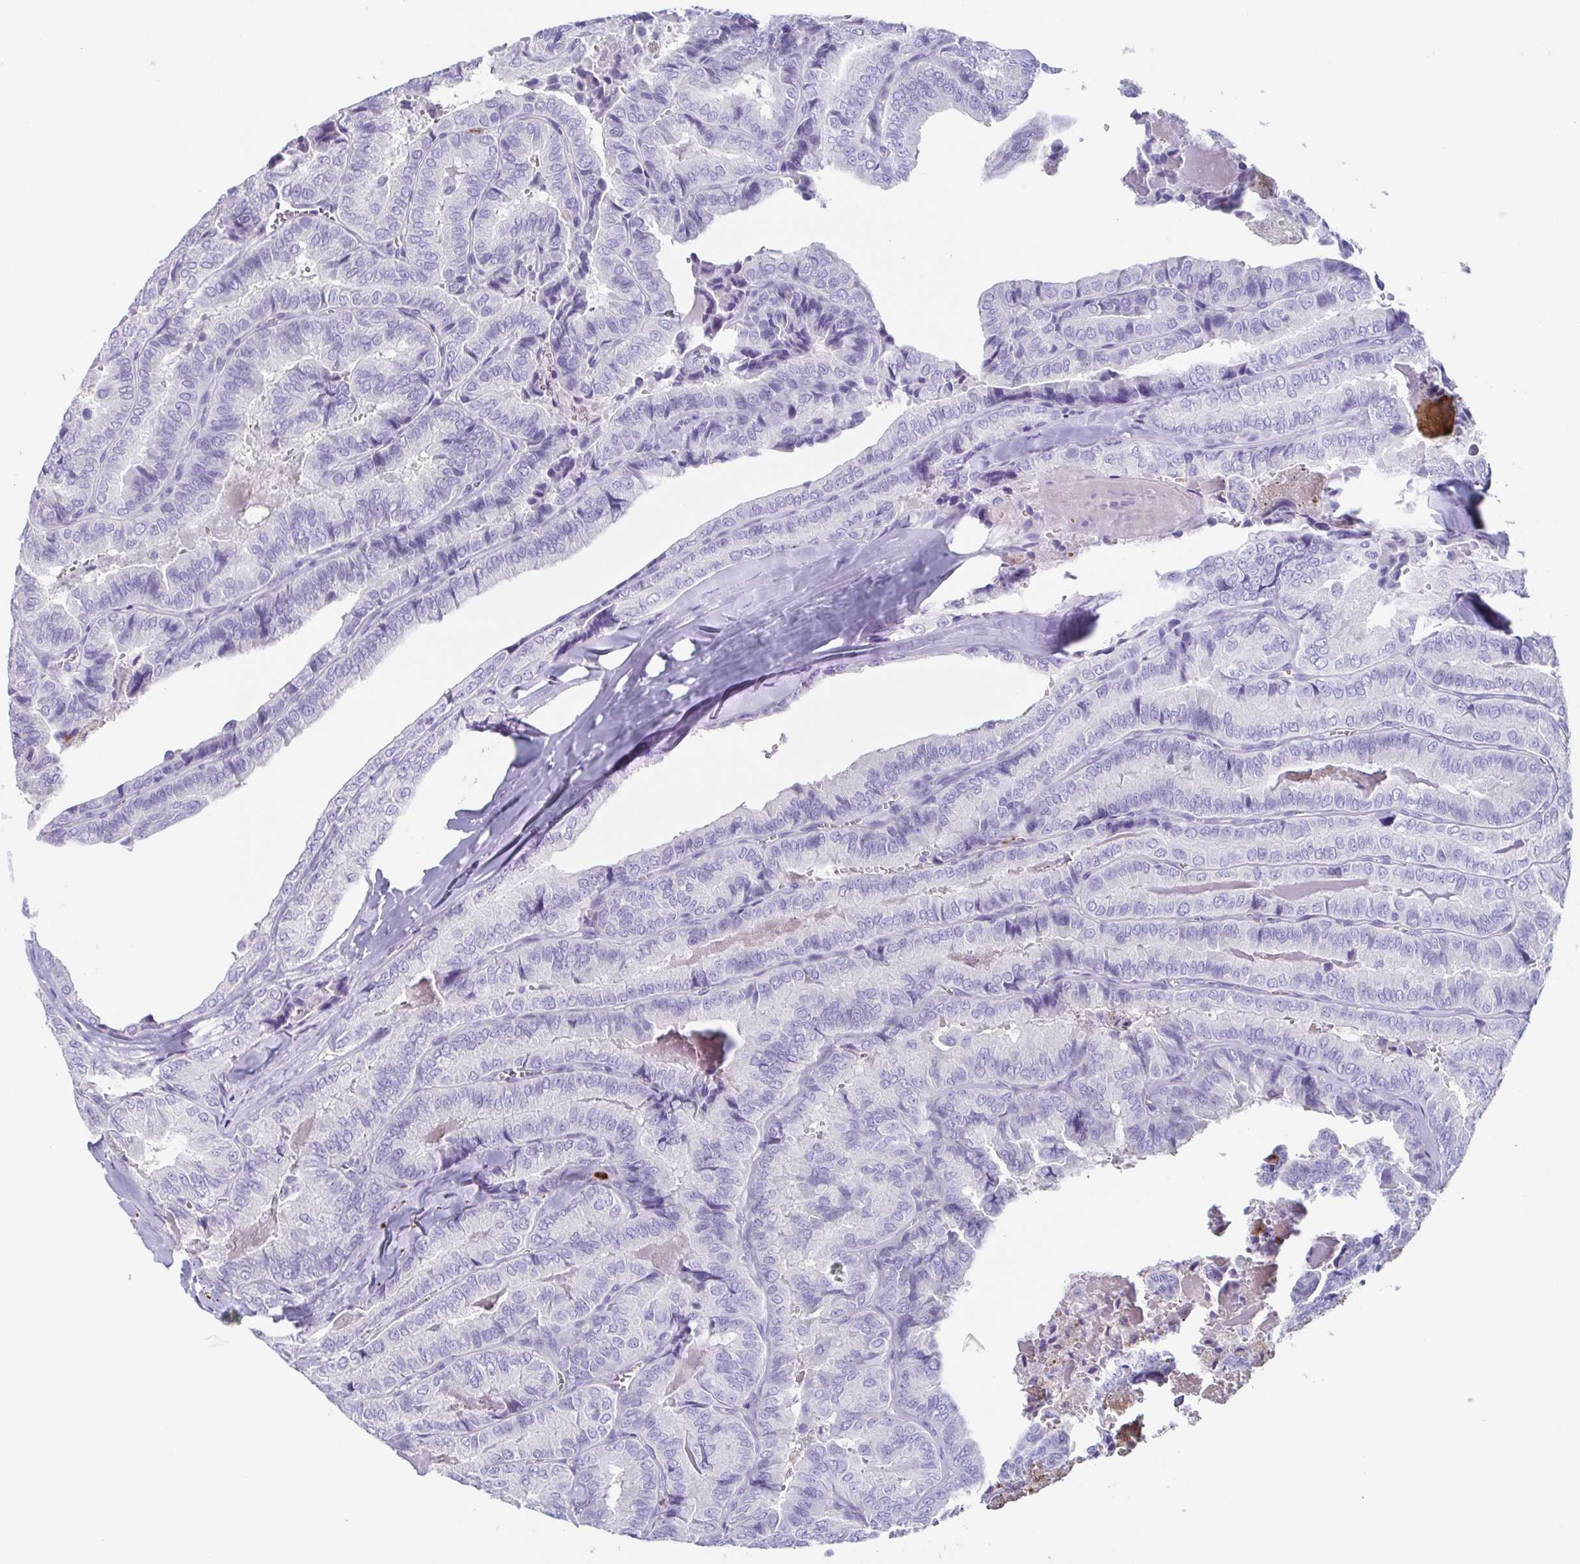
{"staining": {"intensity": "negative", "quantity": "none", "location": "none"}, "tissue": "thyroid cancer", "cell_type": "Tumor cells", "image_type": "cancer", "snomed": [{"axis": "morphology", "description": "Papillary adenocarcinoma, NOS"}, {"axis": "topography", "description": "Thyroid gland"}], "caption": "The immunohistochemistry micrograph has no significant expression in tumor cells of papillary adenocarcinoma (thyroid) tissue.", "gene": "BPI", "patient": {"sex": "female", "age": 75}}